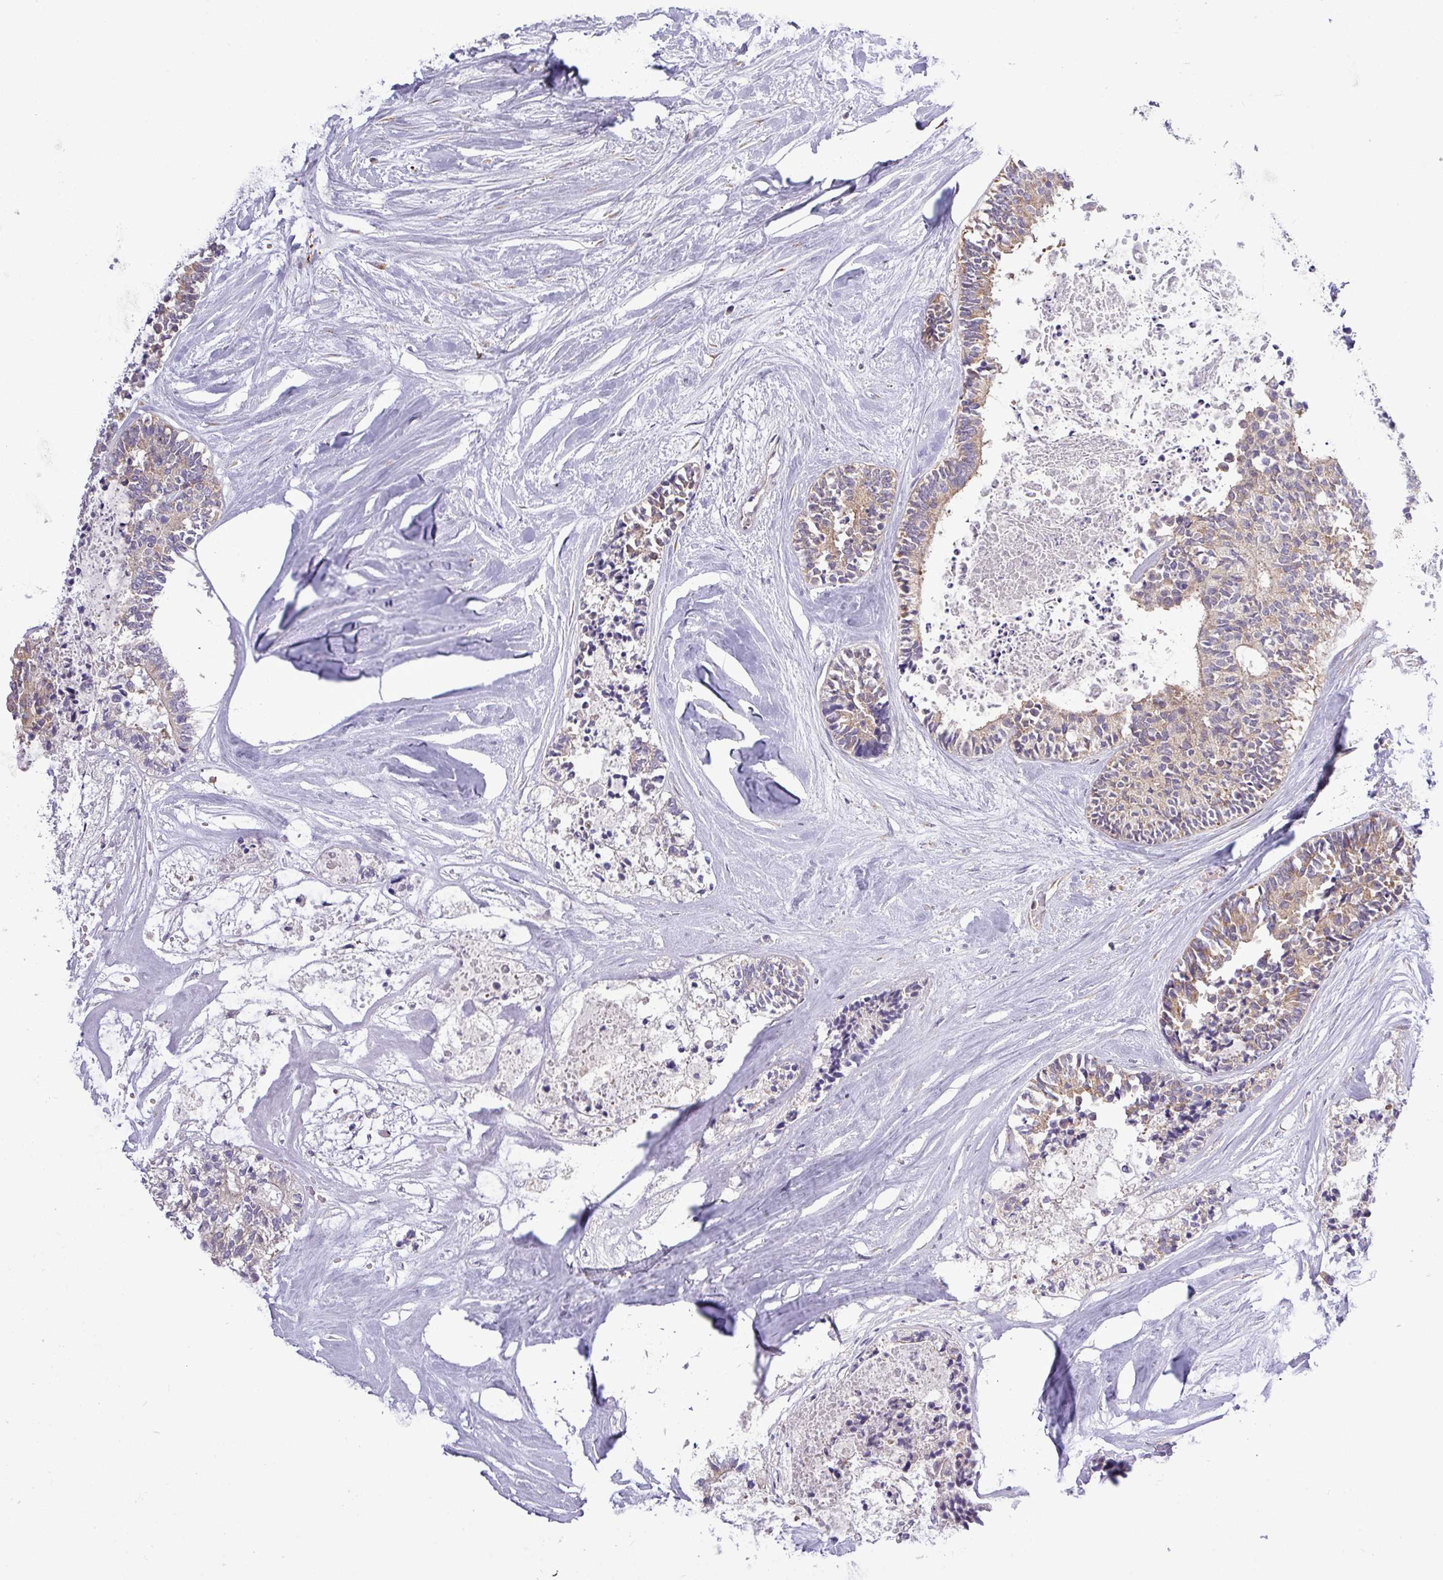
{"staining": {"intensity": "moderate", "quantity": "25%-75%", "location": "cytoplasmic/membranous"}, "tissue": "colorectal cancer", "cell_type": "Tumor cells", "image_type": "cancer", "snomed": [{"axis": "morphology", "description": "Adenocarcinoma, NOS"}, {"axis": "topography", "description": "Colon"}, {"axis": "topography", "description": "Rectum"}], "caption": "Colorectal adenocarcinoma stained for a protein displays moderate cytoplasmic/membranous positivity in tumor cells.", "gene": "FAM222B", "patient": {"sex": "male", "age": 57}}